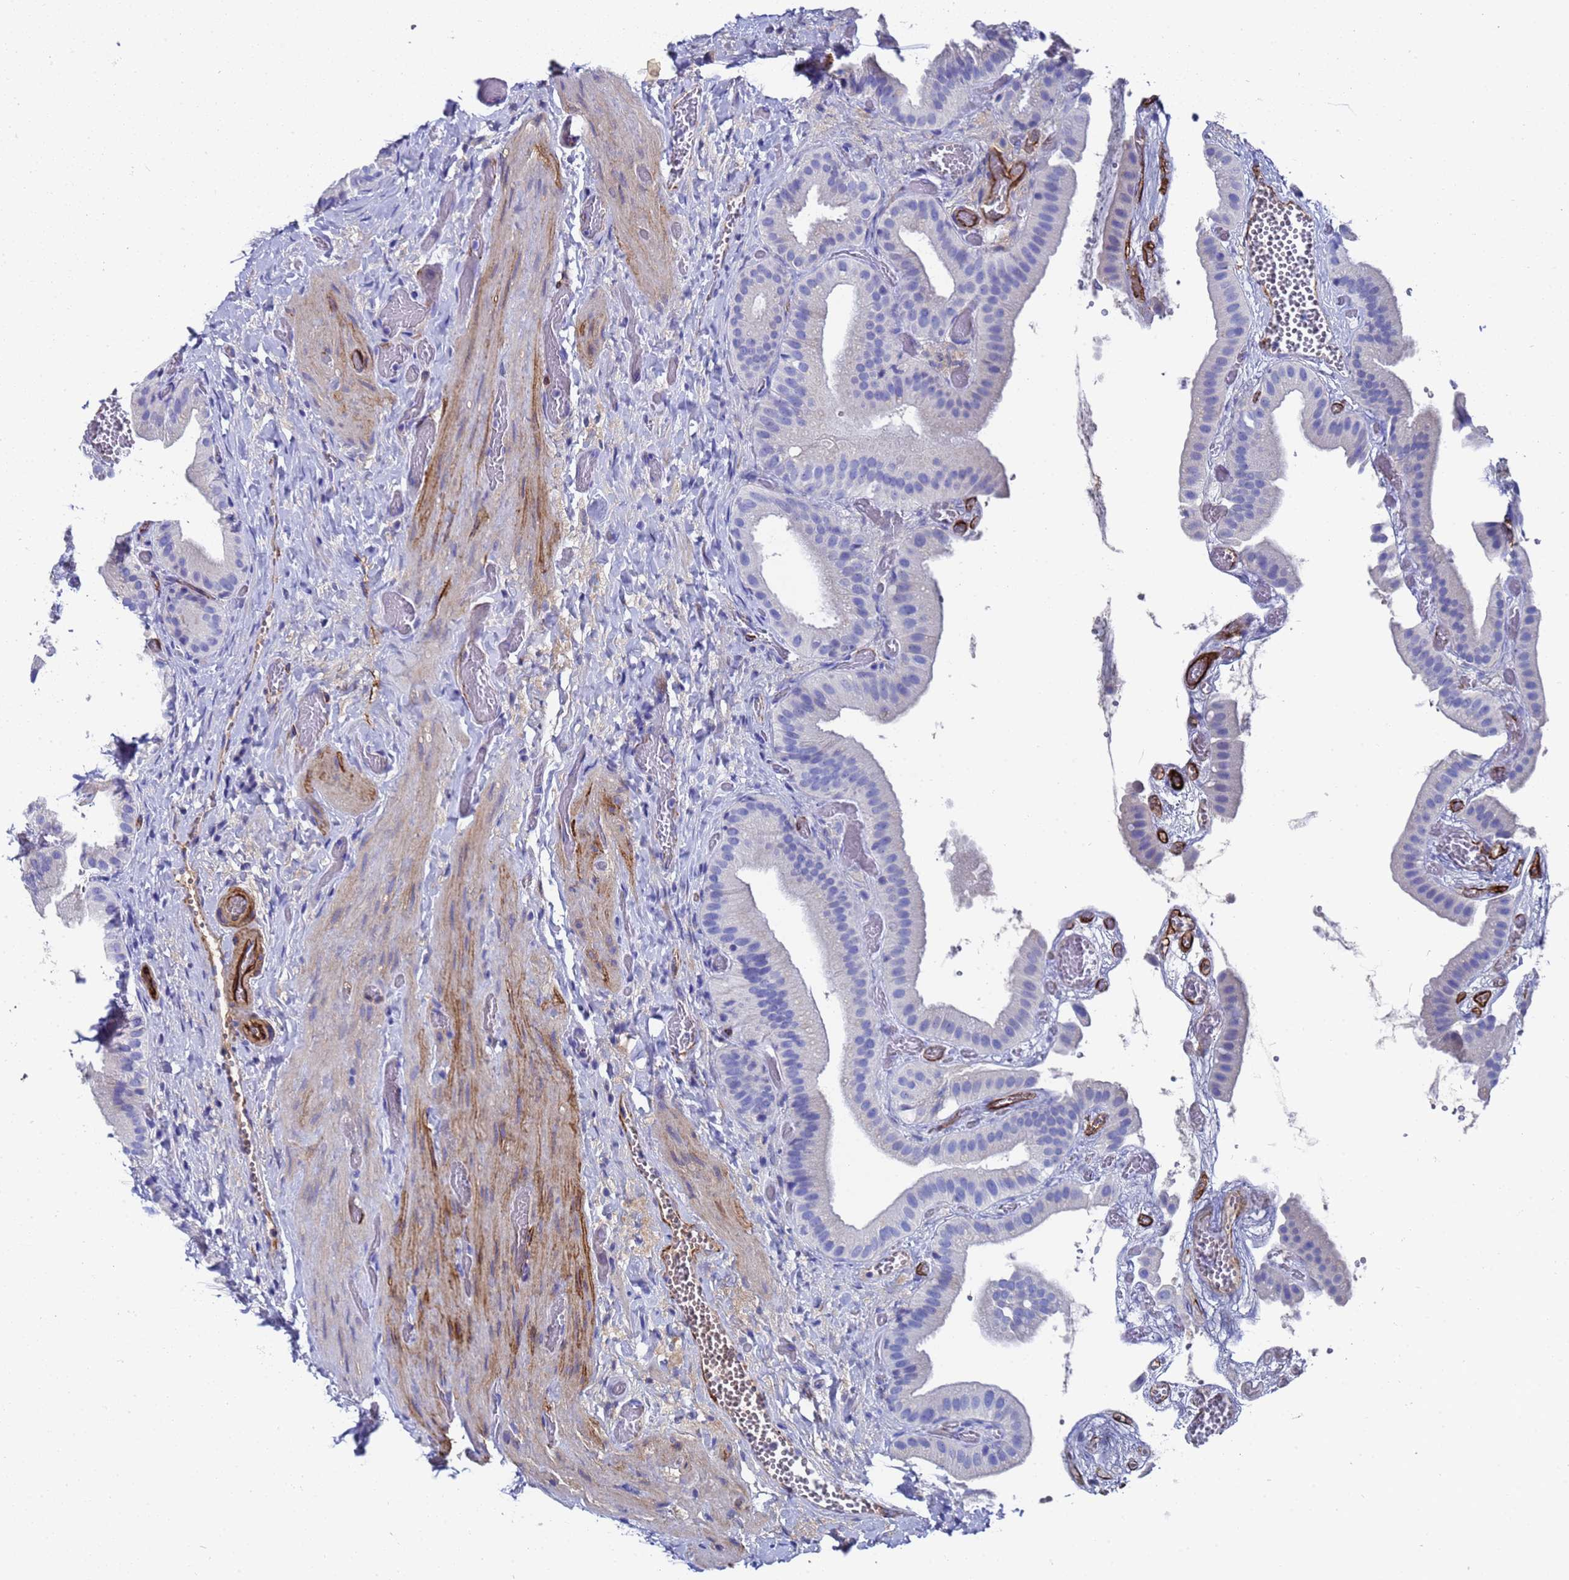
{"staining": {"intensity": "negative", "quantity": "none", "location": "none"}, "tissue": "gallbladder", "cell_type": "Glandular cells", "image_type": "normal", "snomed": [{"axis": "morphology", "description": "Normal tissue, NOS"}, {"axis": "topography", "description": "Gallbladder"}], "caption": "This micrograph is of benign gallbladder stained with IHC to label a protein in brown with the nuclei are counter-stained blue. There is no staining in glandular cells. (IHC, brightfield microscopy, high magnification).", "gene": "ADIPOQ", "patient": {"sex": "female", "age": 64}}